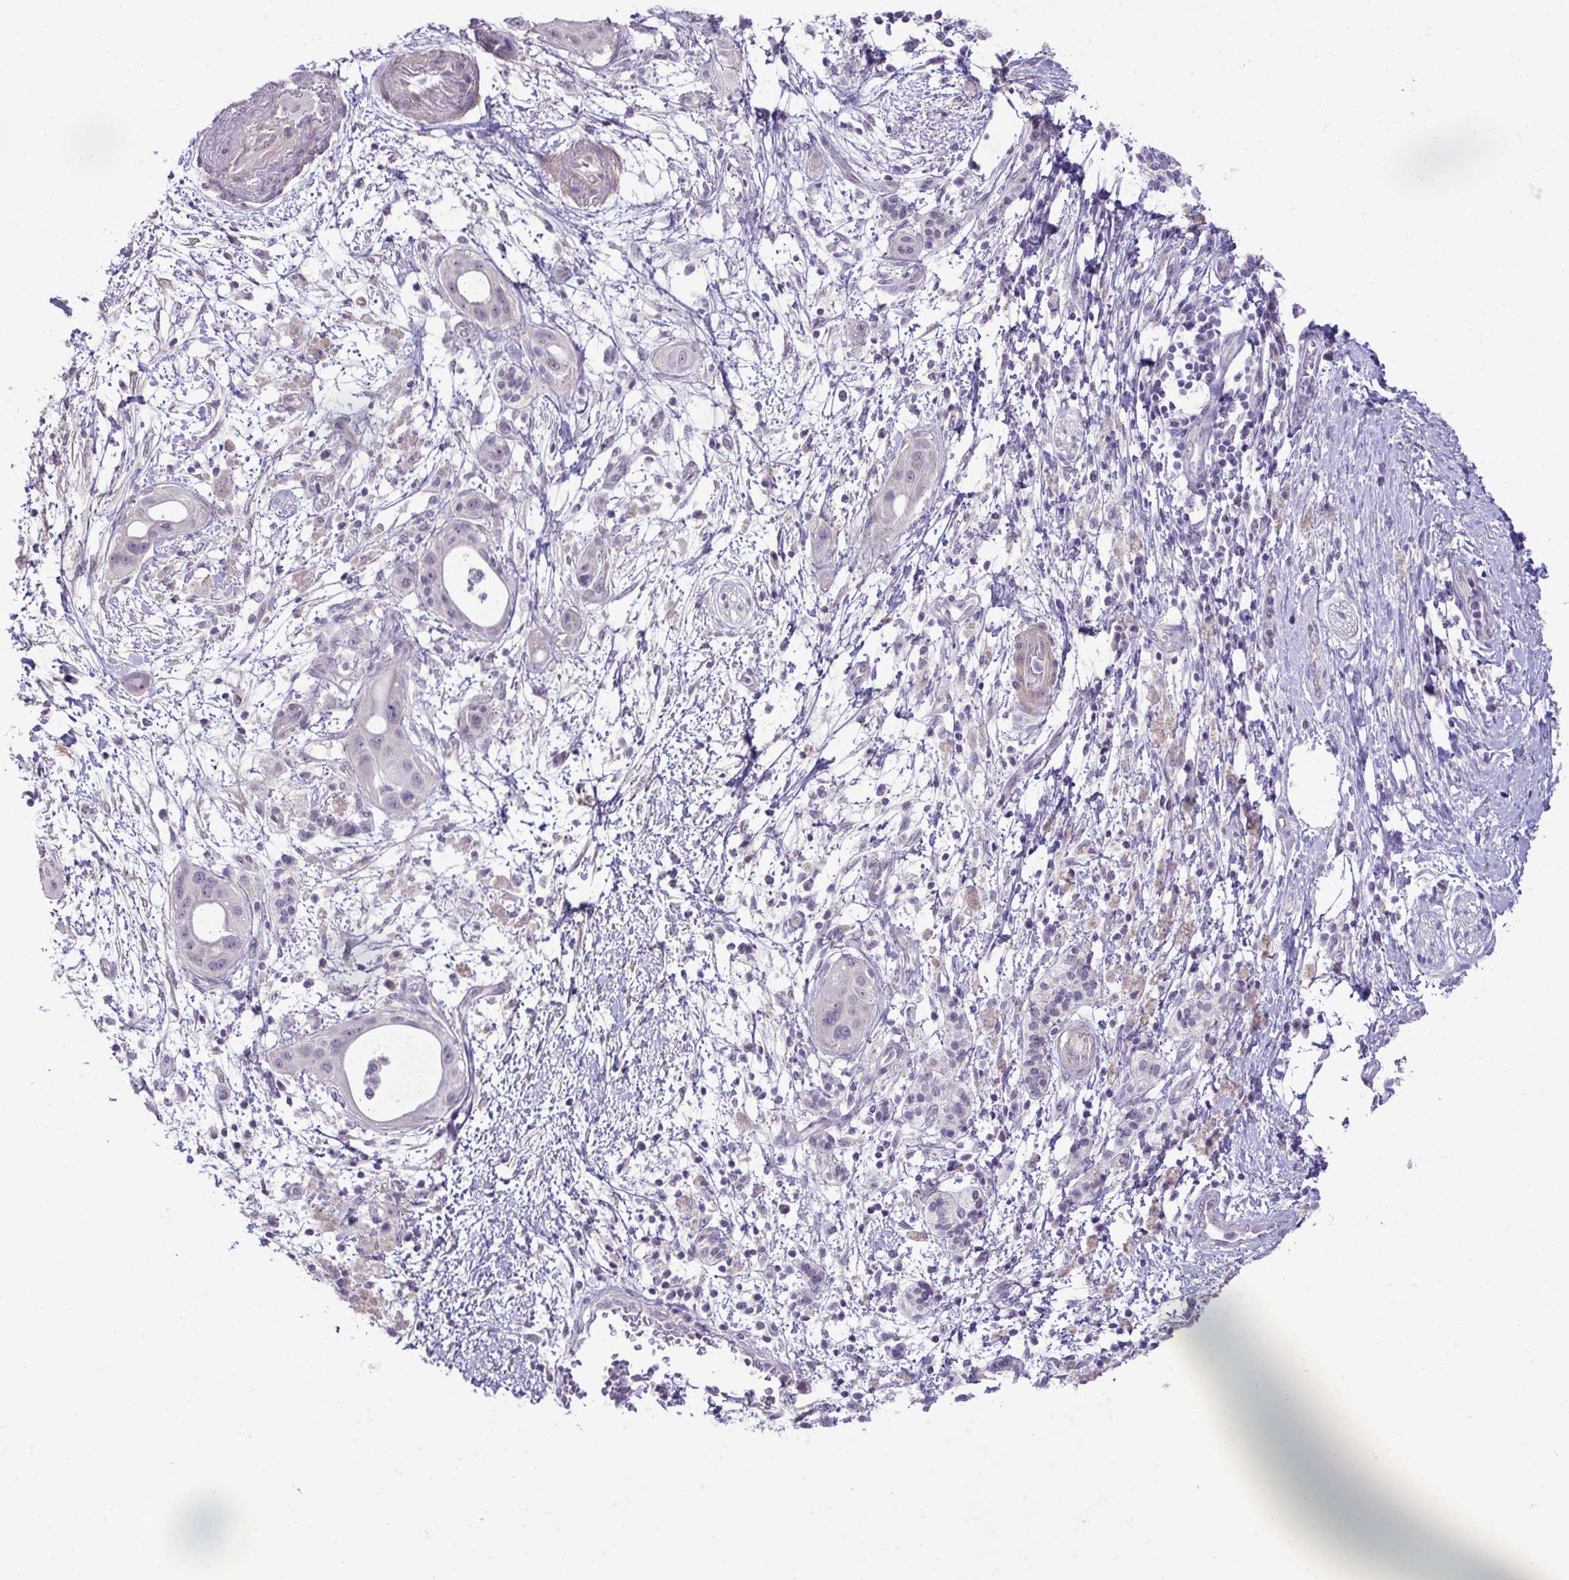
{"staining": {"intensity": "negative", "quantity": "none", "location": "none"}, "tissue": "pancreatic cancer", "cell_type": "Tumor cells", "image_type": "cancer", "snomed": [{"axis": "morphology", "description": "Adenocarcinoma, NOS"}, {"axis": "topography", "description": "Pancreas"}], "caption": "DAB (3,3'-diaminobenzidine) immunohistochemical staining of human pancreatic cancer (adenocarcinoma) shows no significant expression in tumor cells. (Stains: DAB (3,3'-diaminobenzidine) IHC with hematoxylin counter stain, Microscopy: brightfield microscopy at high magnification).", "gene": "SLC30A3", "patient": {"sex": "male", "age": 68}}